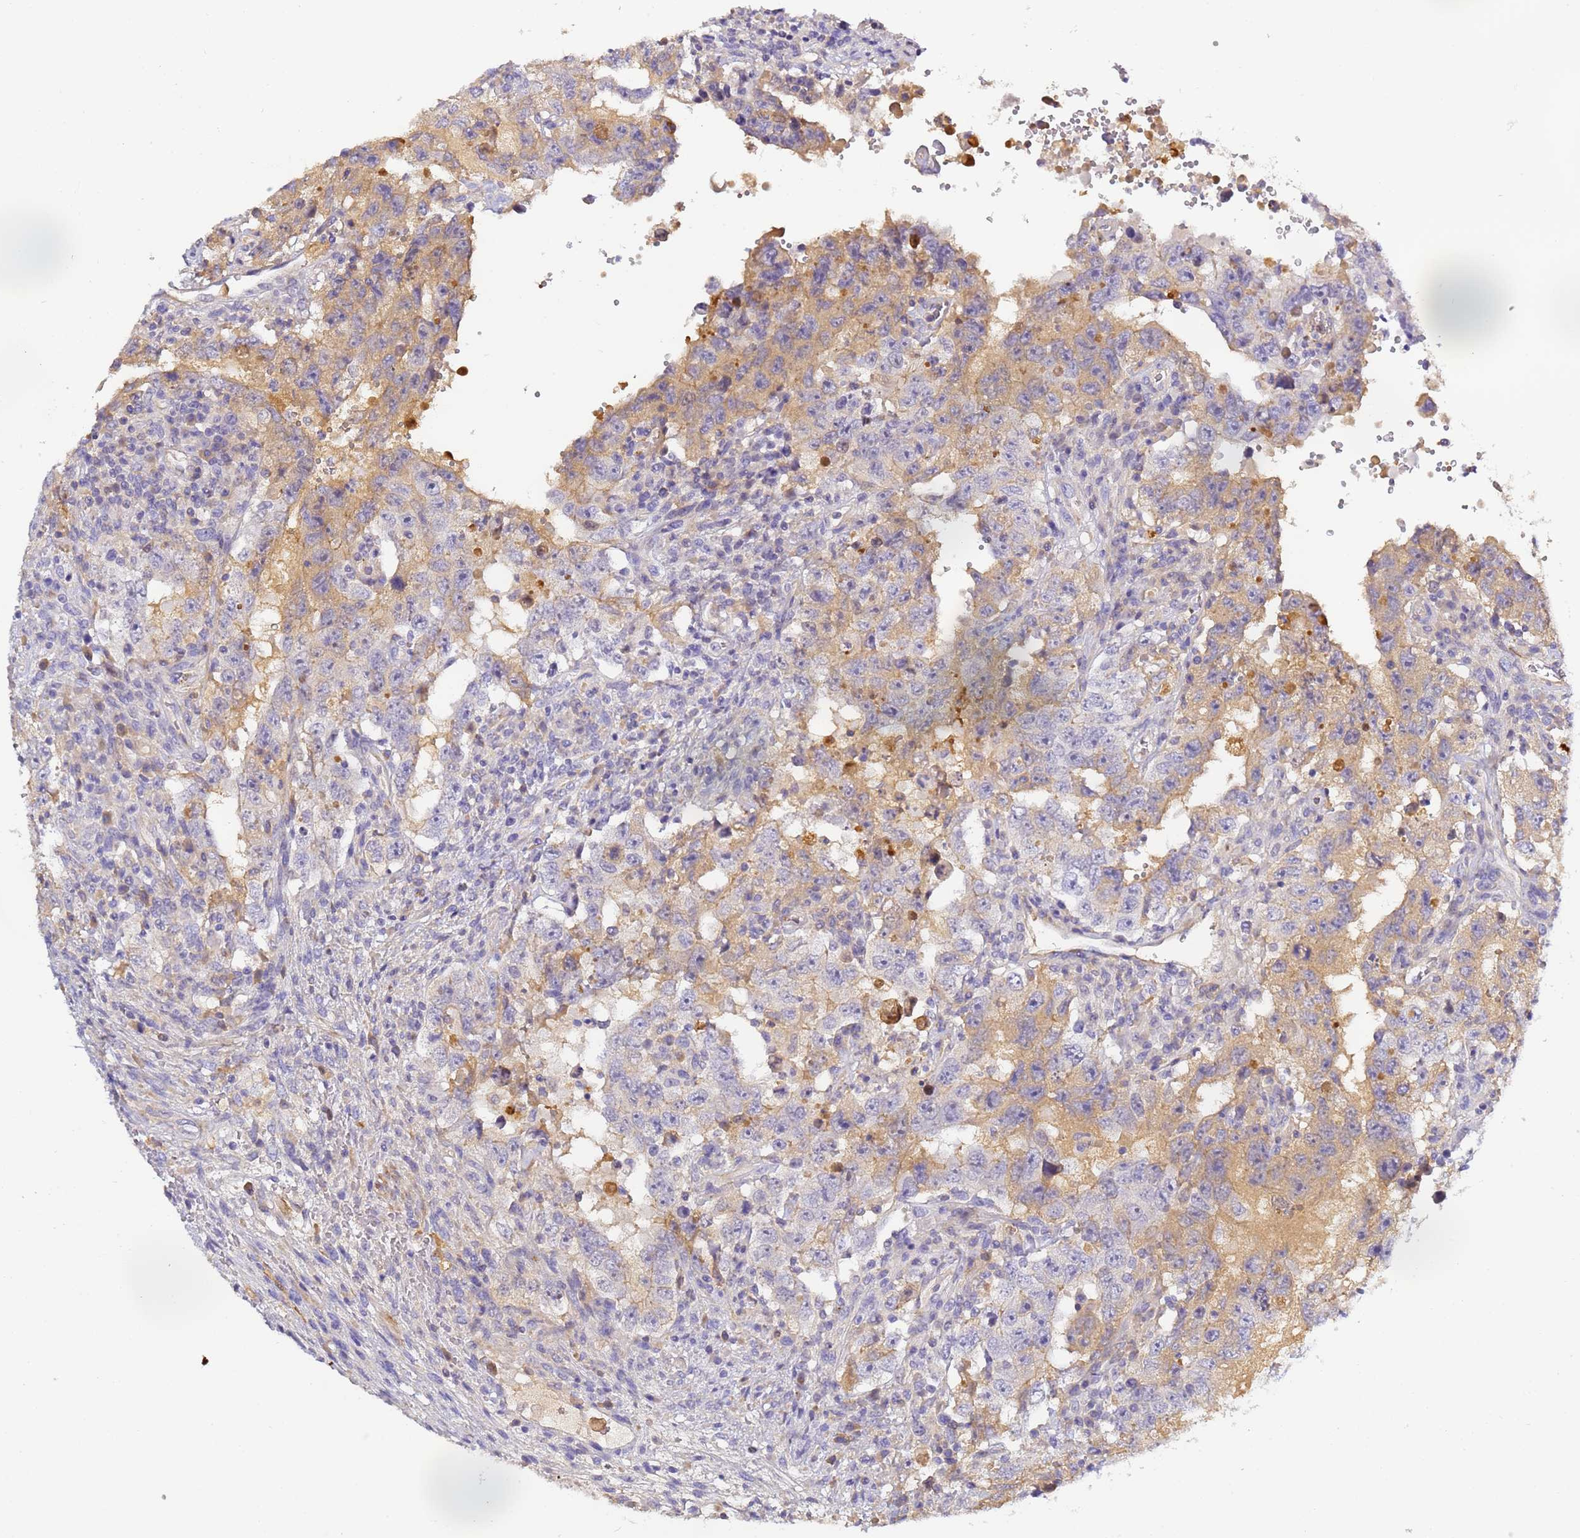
{"staining": {"intensity": "weak", "quantity": "25%-75%", "location": "cytoplasmic/membranous"}, "tissue": "testis cancer", "cell_type": "Tumor cells", "image_type": "cancer", "snomed": [{"axis": "morphology", "description": "Carcinoma, Embryonal, NOS"}, {"axis": "topography", "description": "Testis"}], "caption": "The histopathology image shows a brown stain indicating the presence of a protein in the cytoplasmic/membranous of tumor cells in testis embryonal carcinoma.", "gene": "CFH", "patient": {"sex": "male", "age": 26}}